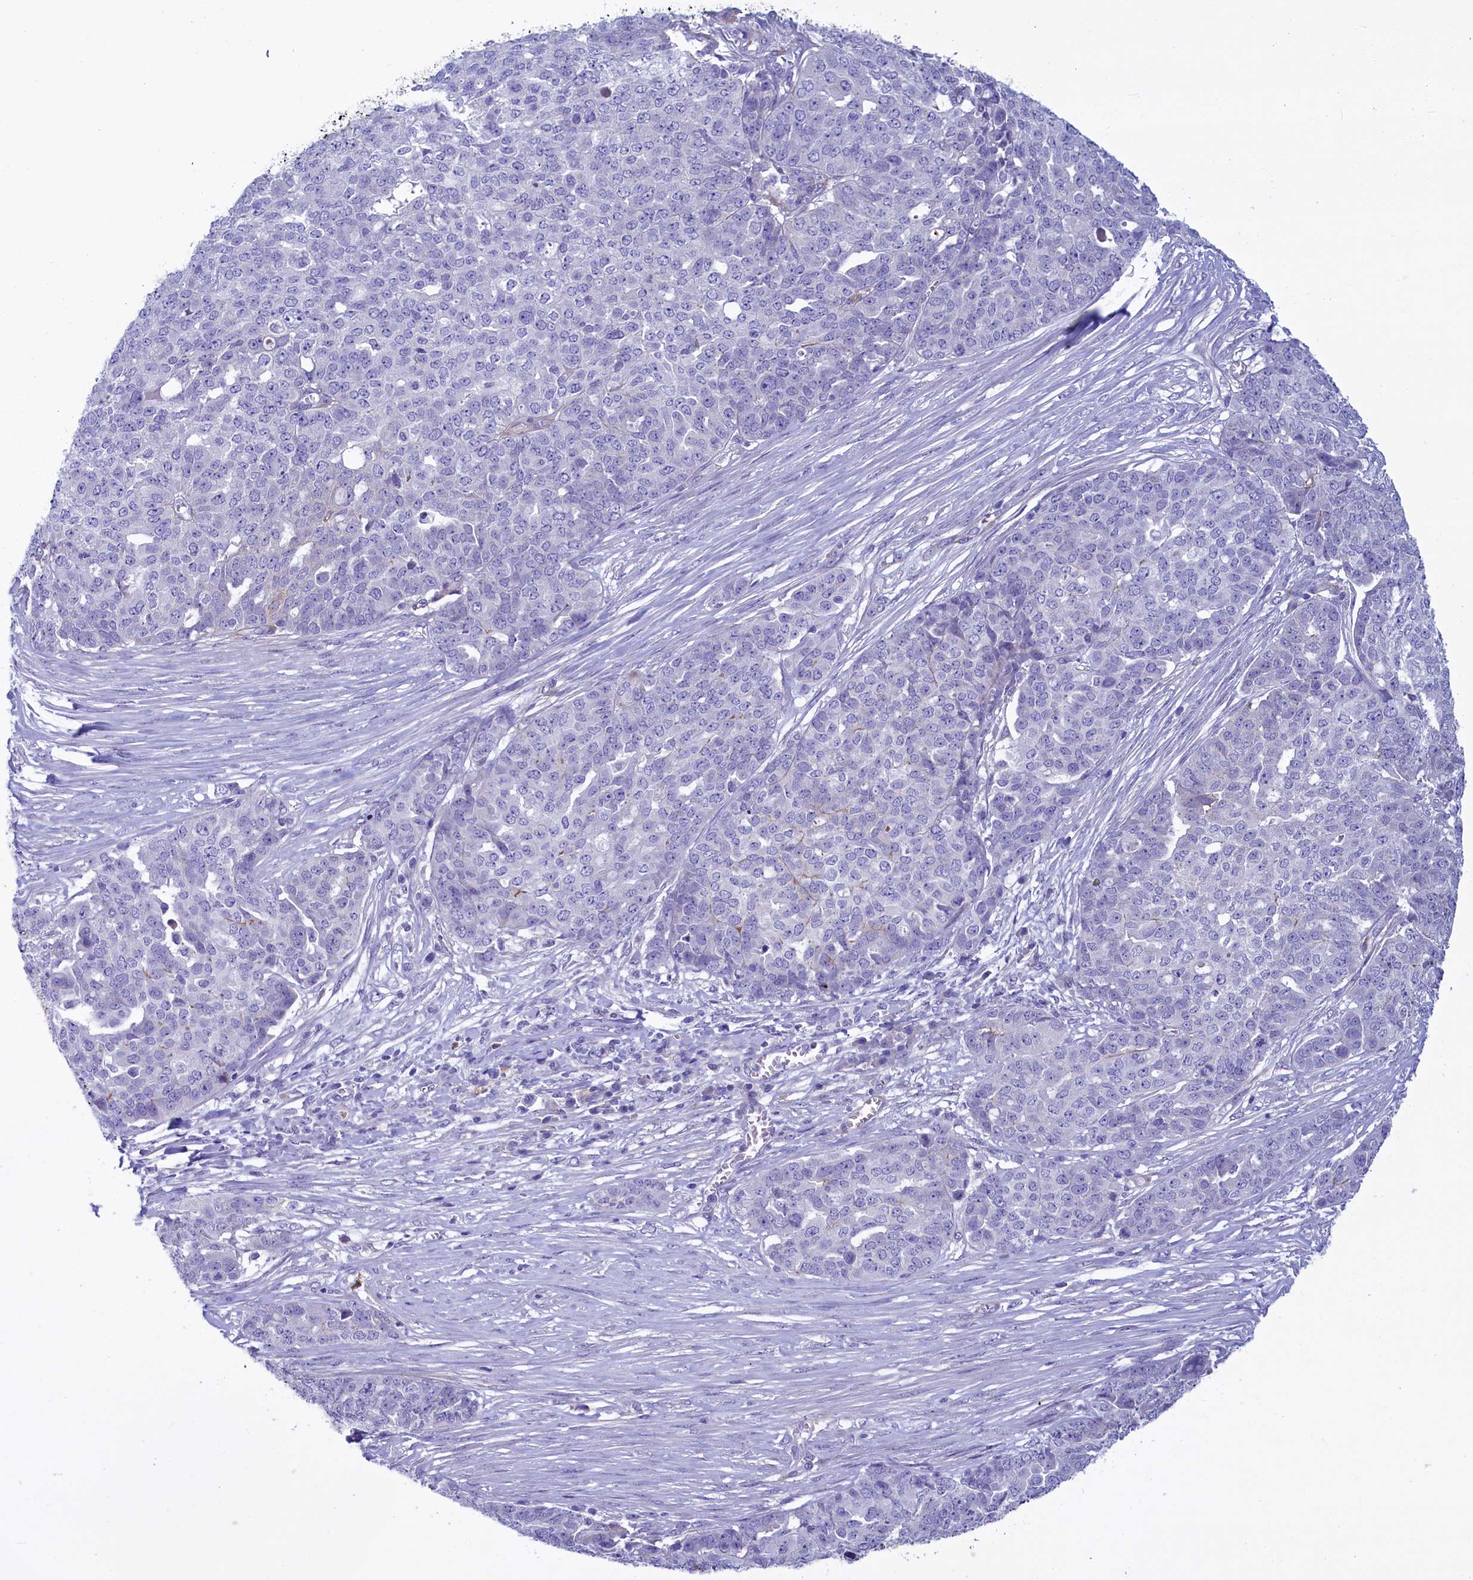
{"staining": {"intensity": "negative", "quantity": "none", "location": "none"}, "tissue": "ovarian cancer", "cell_type": "Tumor cells", "image_type": "cancer", "snomed": [{"axis": "morphology", "description": "Cystadenocarcinoma, serous, NOS"}, {"axis": "topography", "description": "Soft tissue"}, {"axis": "topography", "description": "Ovary"}], "caption": "This is an IHC photomicrograph of ovarian cancer. There is no staining in tumor cells.", "gene": "LOXL1", "patient": {"sex": "female", "age": 57}}